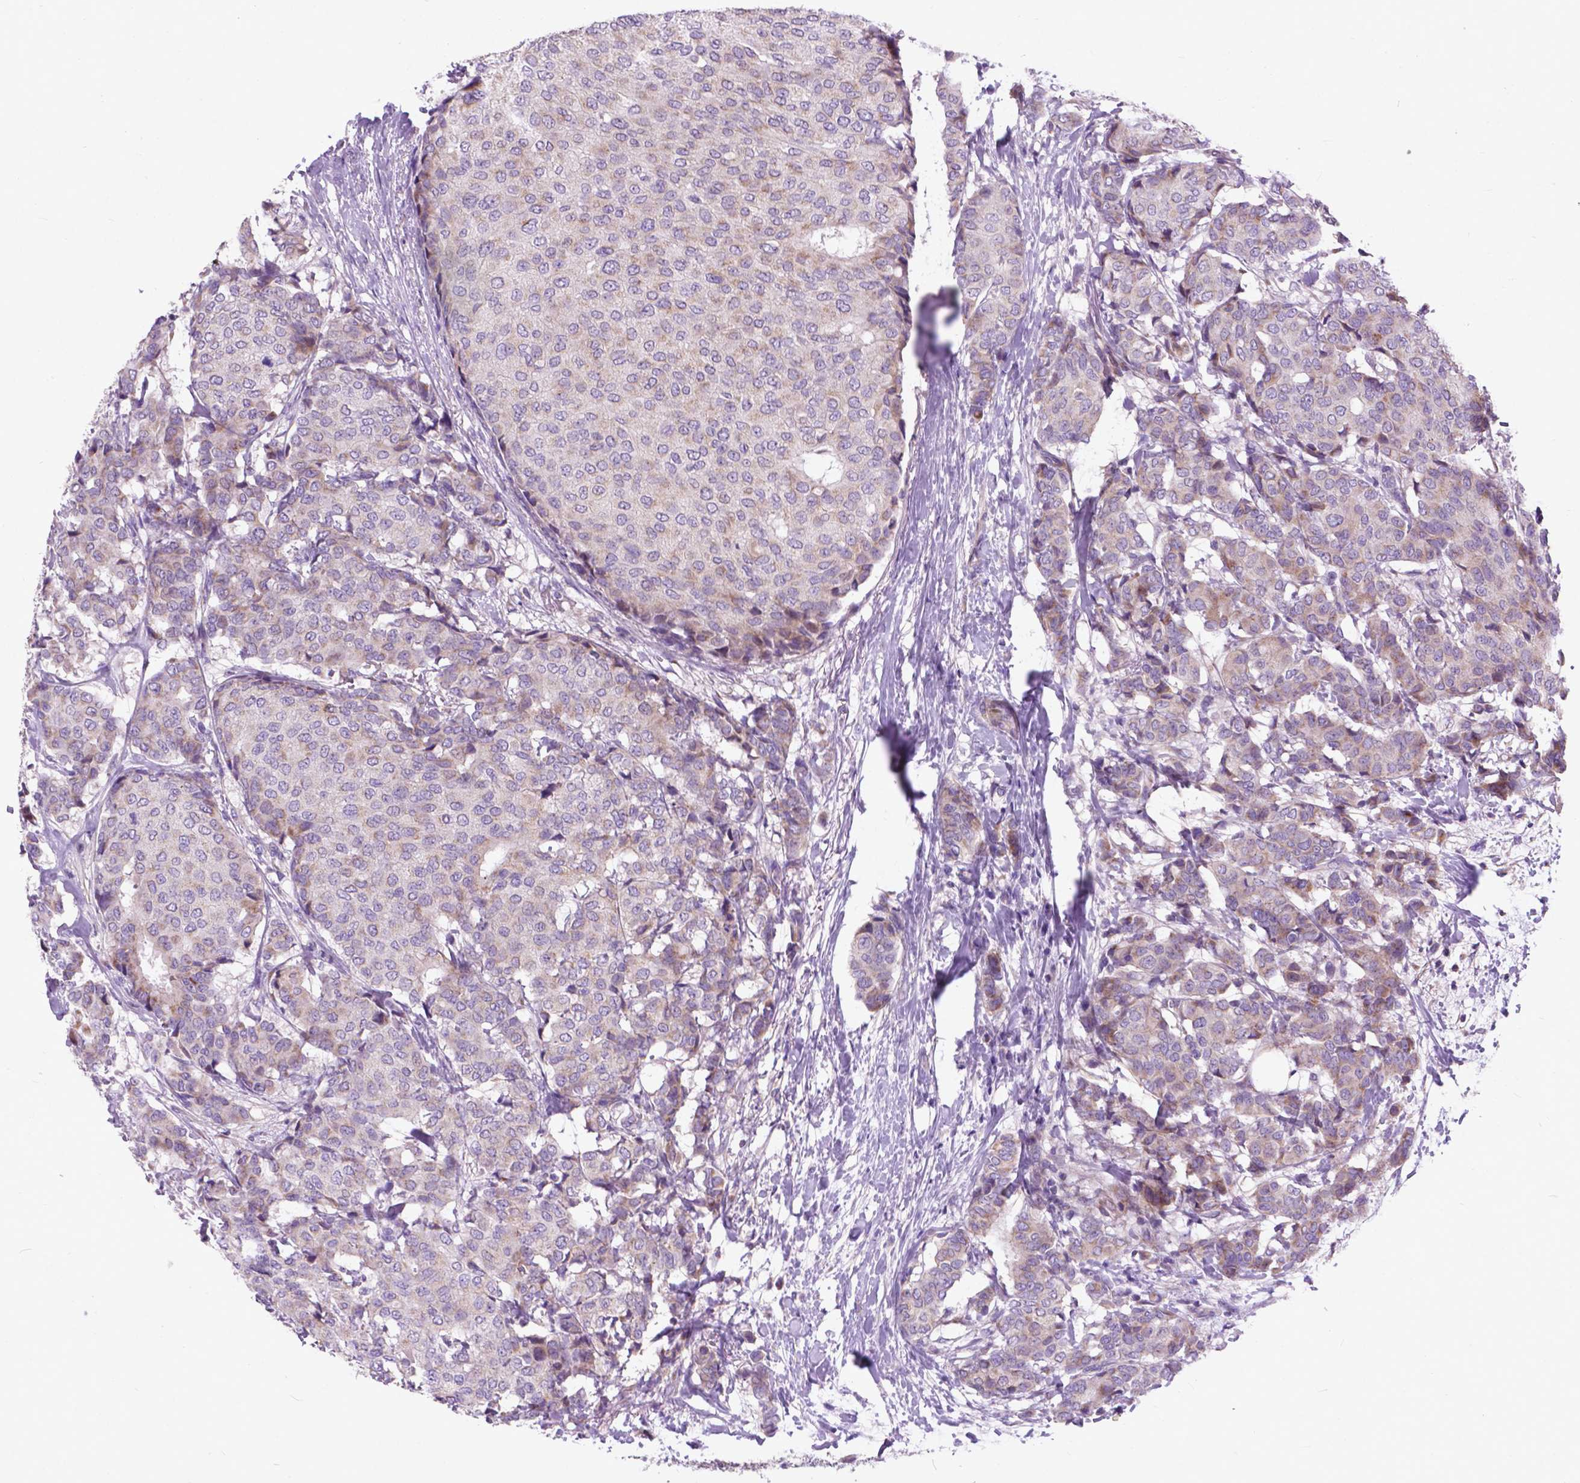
{"staining": {"intensity": "weak", "quantity": "<25%", "location": "cytoplasmic/membranous"}, "tissue": "breast cancer", "cell_type": "Tumor cells", "image_type": "cancer", "snomed": [{"axis": "morphology", "description": "Duct carcinoma"}, {"axis": "topography", "description": "Breast"}], "caption": "This is an immunohistochemistry histopathology image of human breast cancer (invasive ductal carcinoma). There is no expression in tumor cells.", "gene": "ATG4D", "patient": {"sex": "female", "age": 75}}